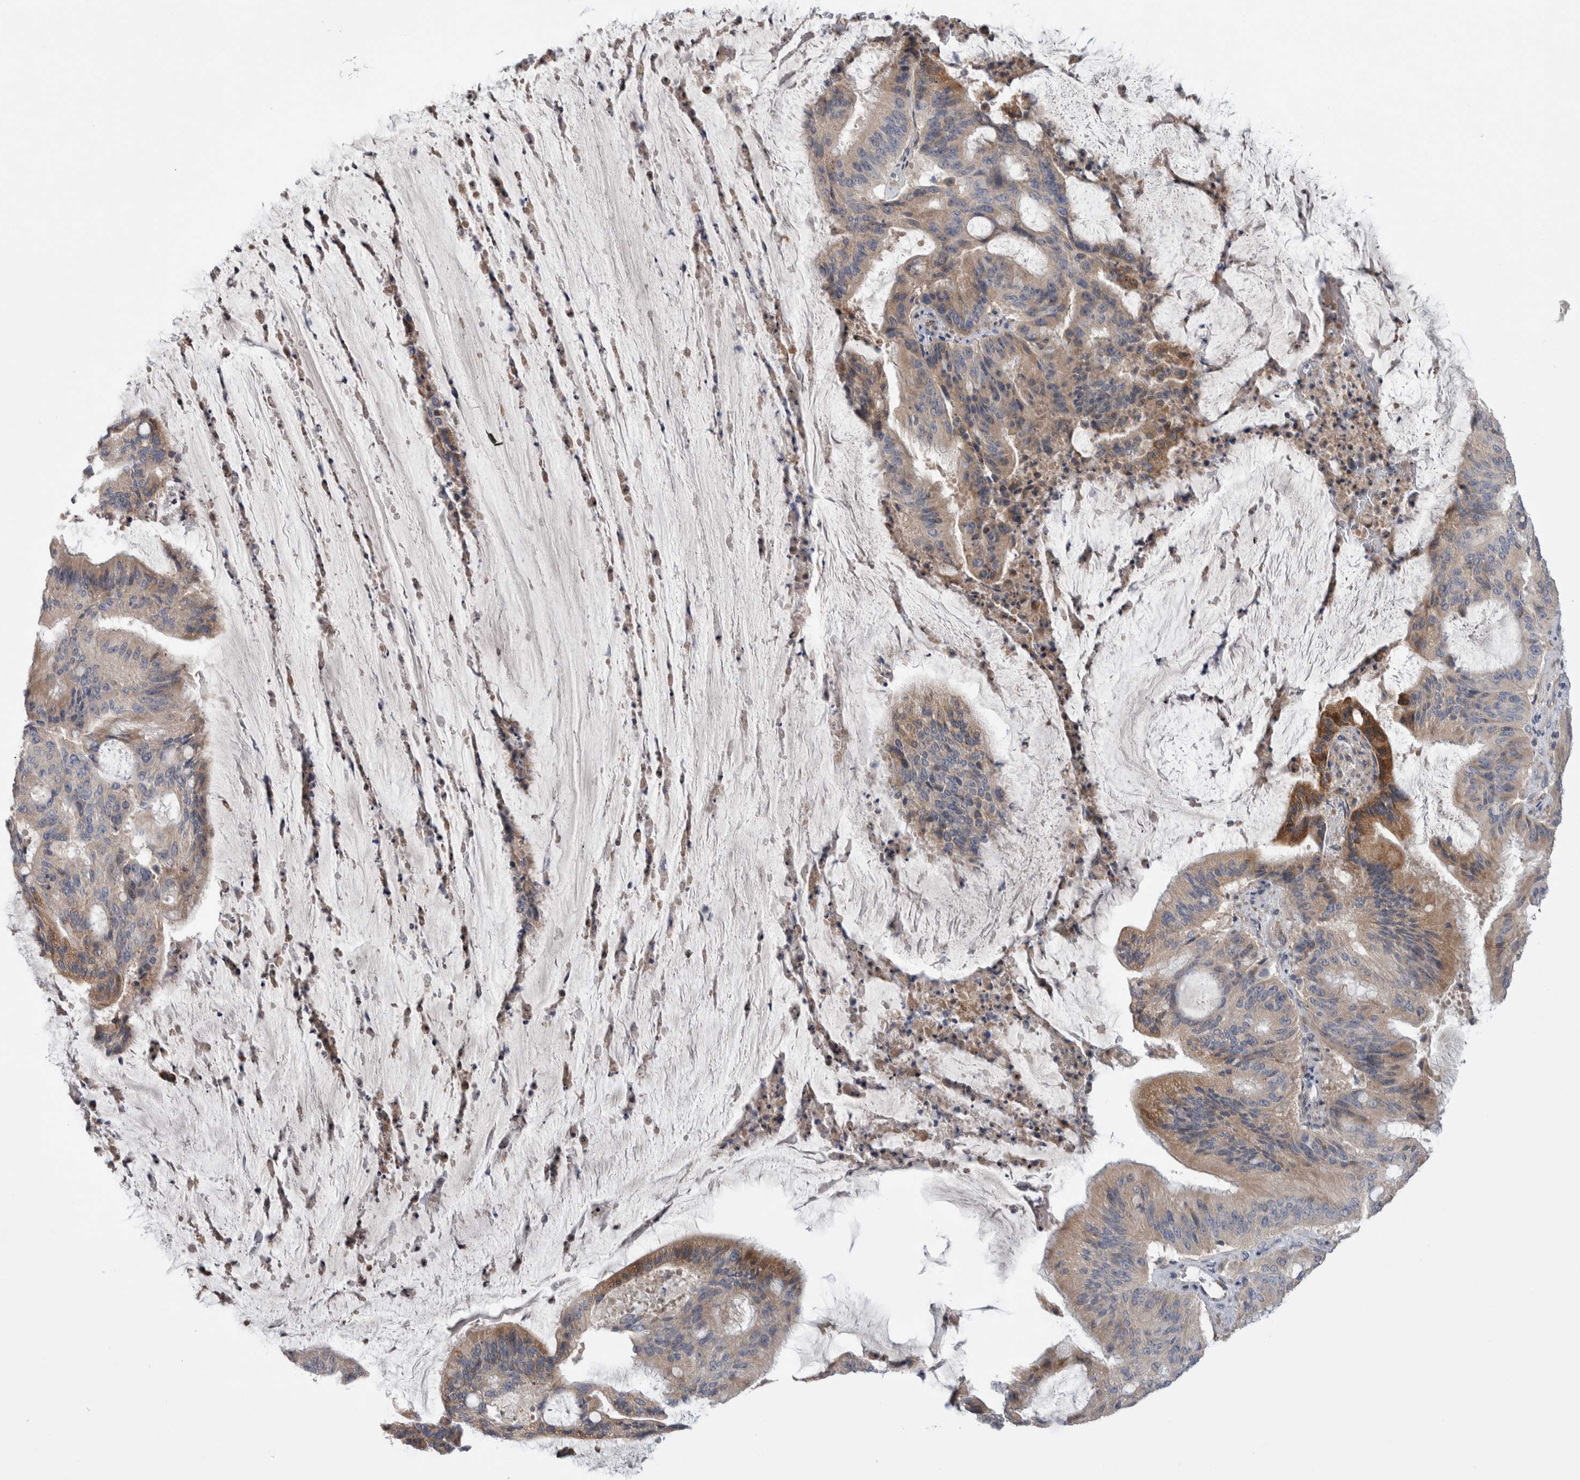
{"staining": {"intensity": "weak", "quantity": ">75%", "location": "cytoplasmic/membranous"}, "tissue": "liver cancer", "cell_type": "Tumor cells", "image_type": "cancer", "snomed": [{"axis": "morphology", "description": "Normal tissue, NOS"}, {"axis": "morphology", "description": "Cholangiocarcinoma"}, {"axis": "topography", "description": "Liver"}, {"axis": "topography", "description": "Peripheral nerve tissue"}], "caption": "Human liver cancer stained with a protein marker exhibits weak staining in tumor cells.", "gene": "IBTK", "patient": {"sex": "female", "age": 73}}